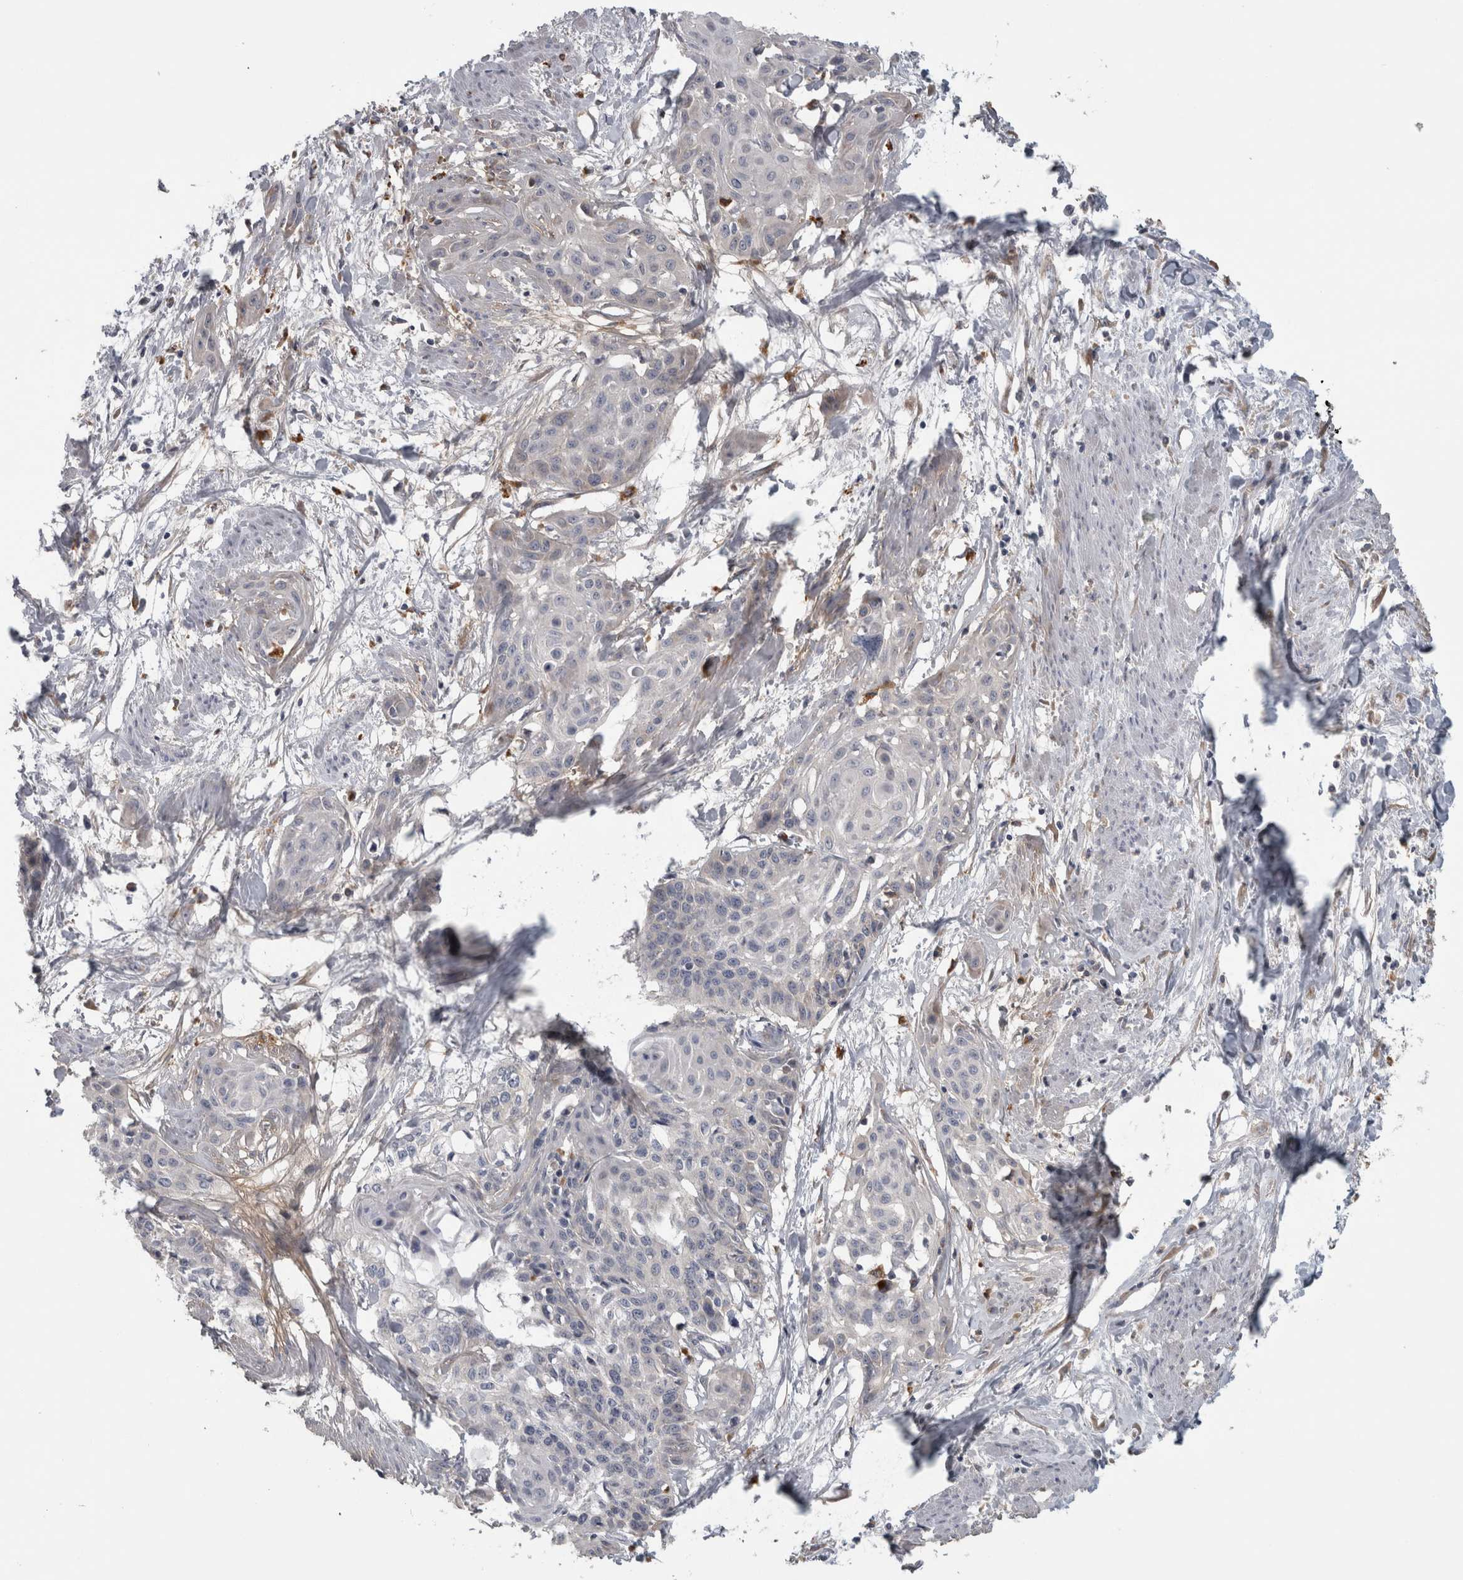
{"staining": {"intensity": "negative", "quantity": "none", "location": "none"}, "tissue": "cervical cancer", "cell_type": "Tumor cells", "image_type": "cancer", "snomed": [{"axis": "morphology", "description": "Squamous cell carcinoma, NOS"}, {"axis": "topography", "description": "Cervix"}], "caption": "Protein analysis of squamous cell carcinoma (cervical) reveals no significant positivity in tumor cells.", "gene": "ATXN2", "patient": {"sex": "female", "age": 57}}